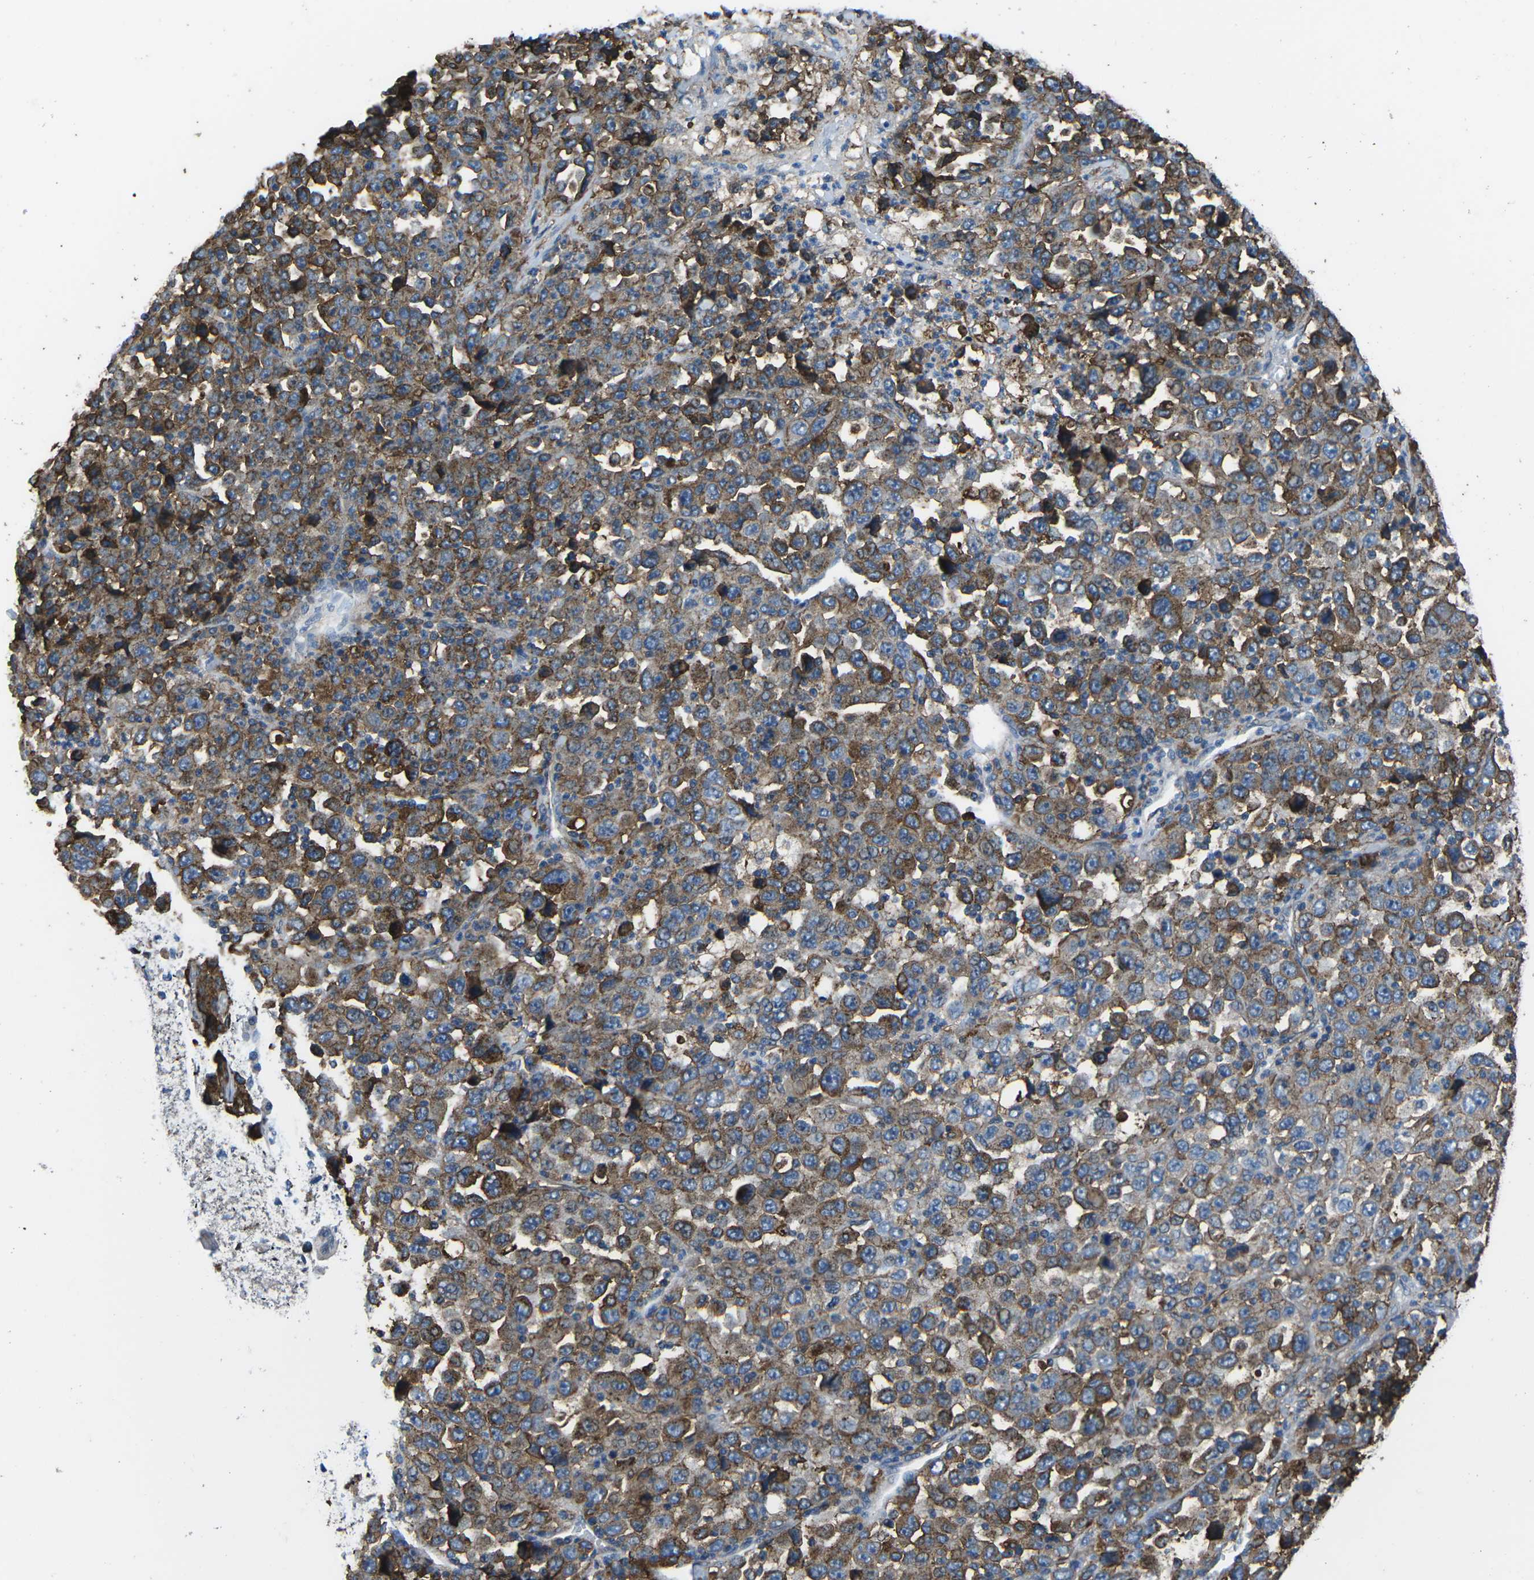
{"staining": {"intensity": "moderate", "quantity": ">75%", "location": "cytoplasmic/membranous"}, "tissue": "stomach cancer", "cell_type": "Tumor cells", "image_type": "cancer", "snomed": [{"axis": "morphology", "description": "Normal tissue, NOS"}, {"axis": "morphology", "description": "Adenocarcinoma, NOS"}, {"axis": "topography", "description": "Stomach, upper"}, {"axis": "topography", "description": "Stomach"}], "caption": "Immunohistochemistry image of neoplastic tissue: human stomach cancer stained using IHC displays medium levels of moderate protein expression localized specifically in the cytoplasmic/membranous of tumor cells, appearing as a cytoplasmic/membranous brown color.", "gene": "PTPN1", "patient": {"sex": "male", "age": 59}}